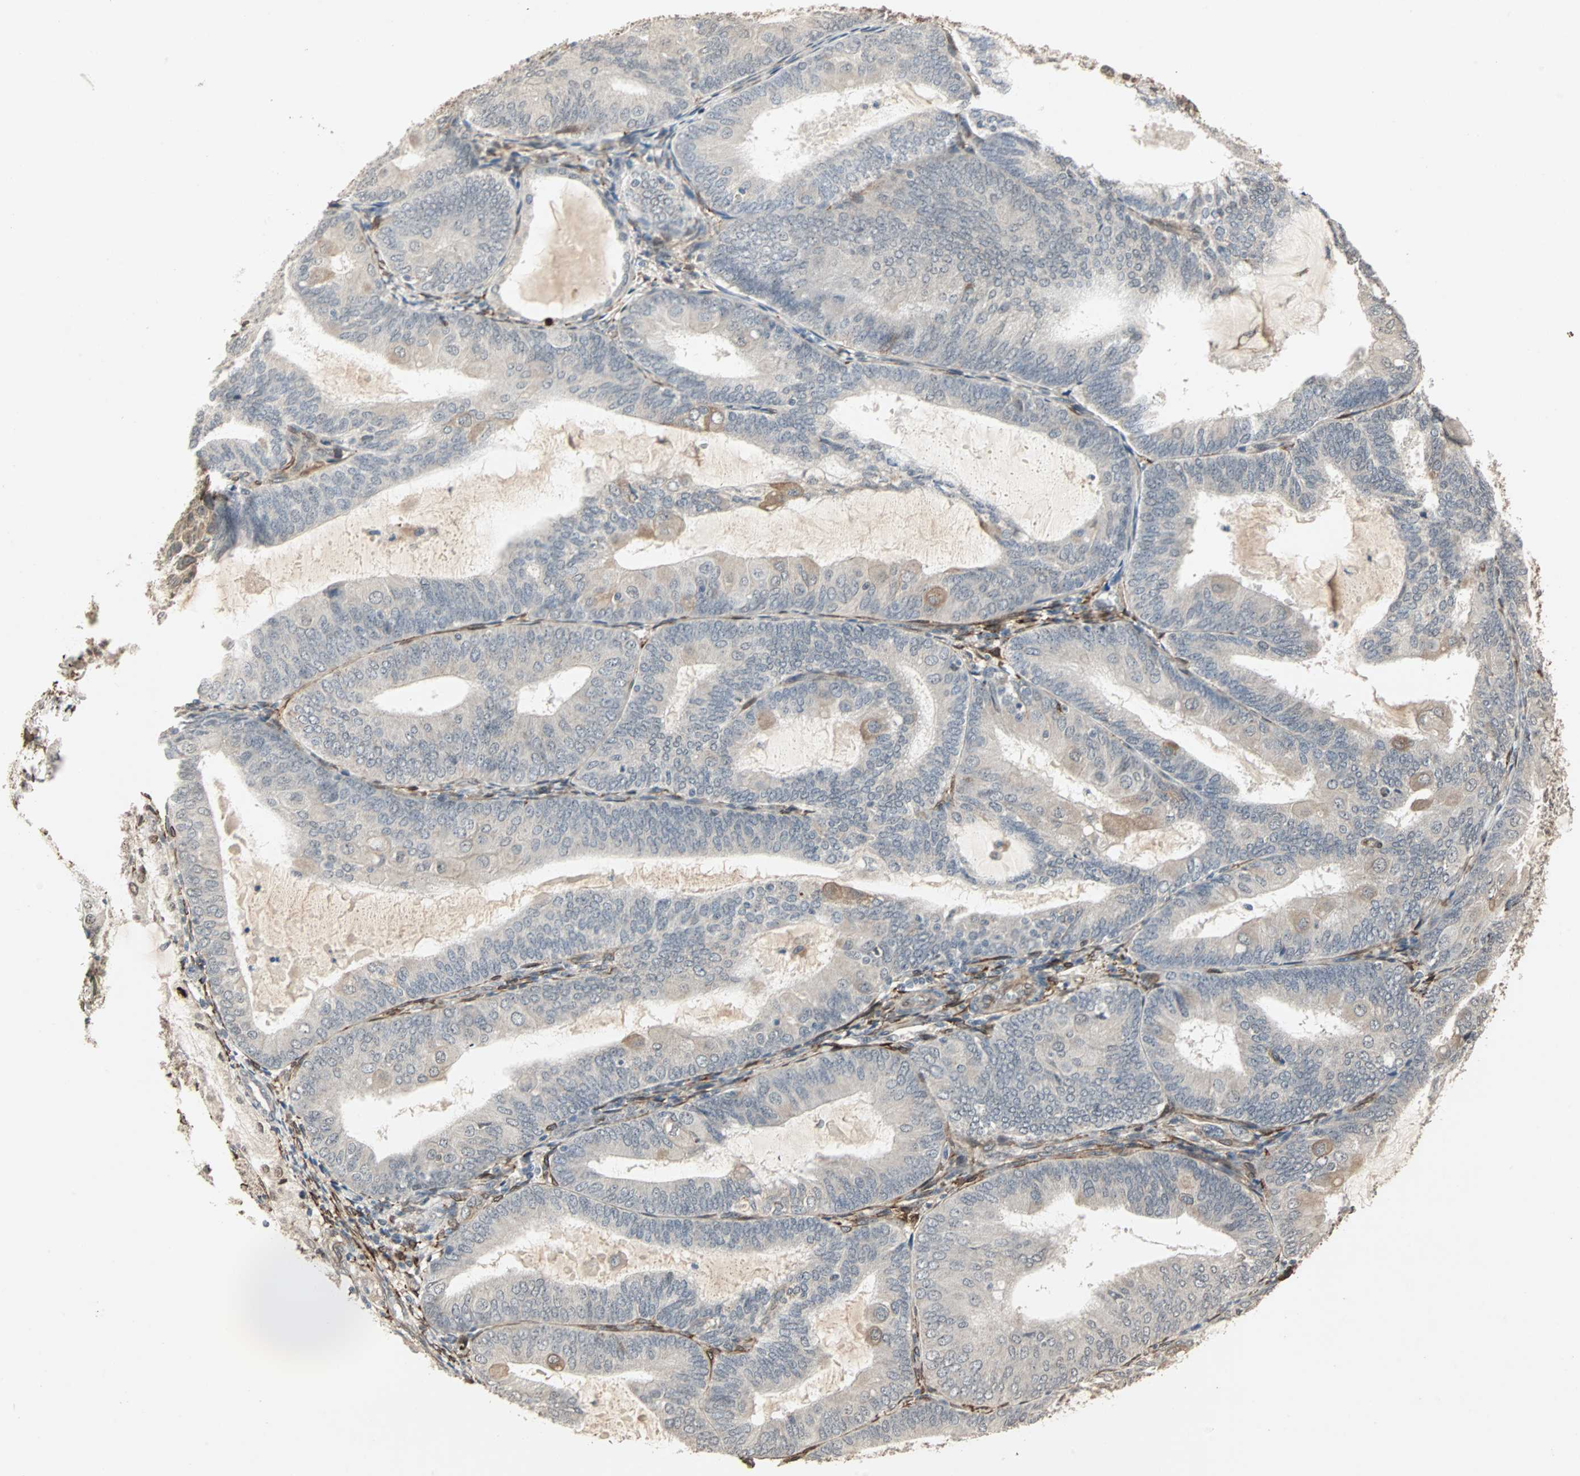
{"staining": {"intensity": "weak", "quantity": "<25%", "location": "cytoplasmic/membranous"}, "tissue": "endometrial cancer", "cell_type": "Tumor cells", "image_type": "cancer", "snomed": [{"axis": "morphology", "description": "Adenocarcinoma, NOS"}, {"axis": "topography", "description": "Endometrium"}], "caption": "IHC photomicrograph of human endometrial cancer (adenocarcinoma) stained for a protein (brown), which demonstrates no staining in tumor cells.", "gene": "TRPV4", "patient": {"sex": "female", "age": 81}}